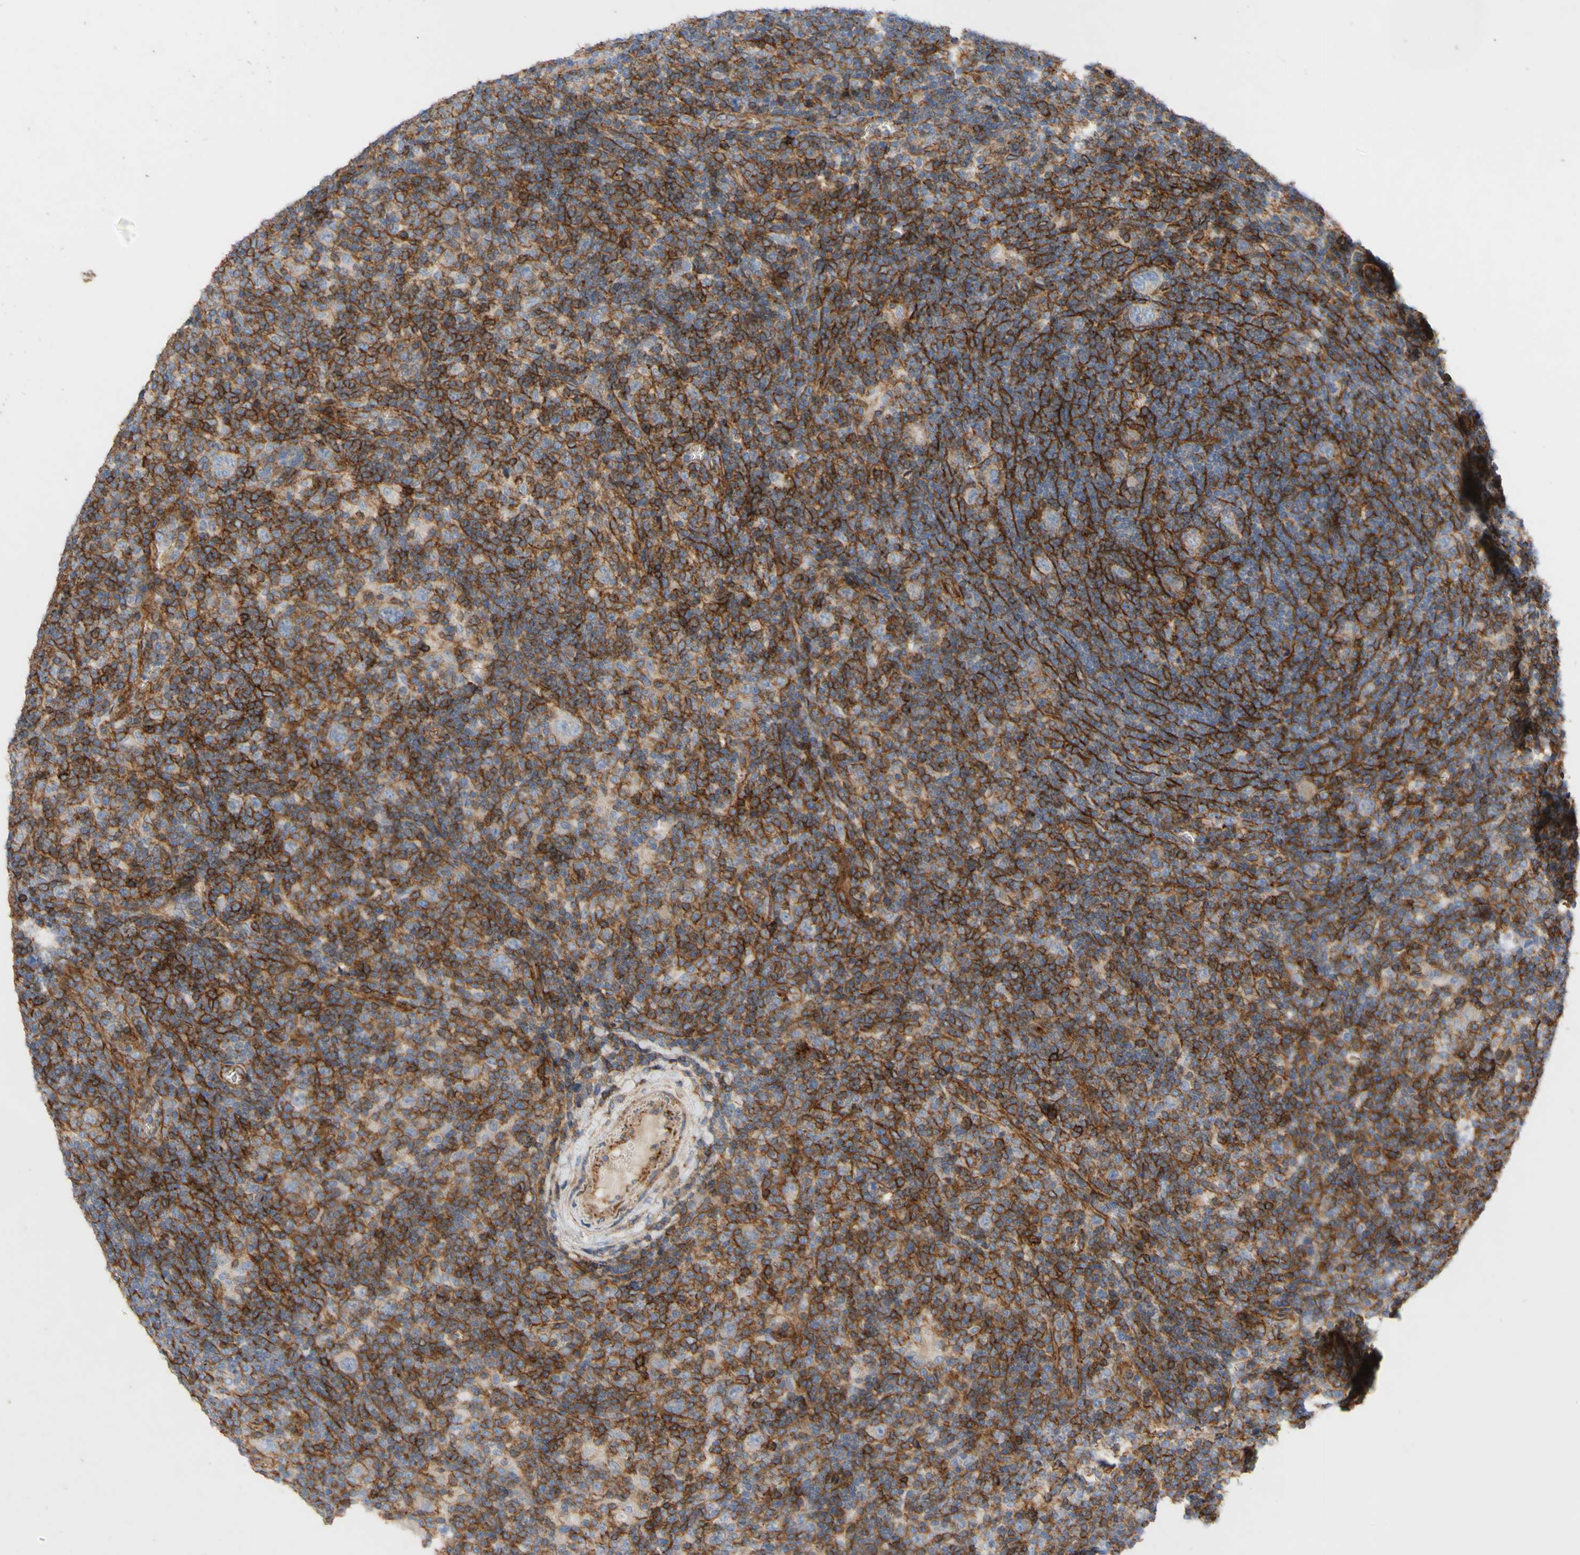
{"staining": {"intensity": "negative", "quantity": "none", "location": "none"}, "tissue": "lymphoma", "cell_type": "Tumor cells", "image_type": "cancer", "snomed": [{"axis": "morphology", "description": "Hodgkin's disease, NOS"}, {"axis": "topography", "description": "Lymph node"}], "caption": "Immunohistochemistry of human lymphoma displays no staining in tumor cells.", "gene": "ATP2A3", "patient": {"sex": "female", "age": 57}}